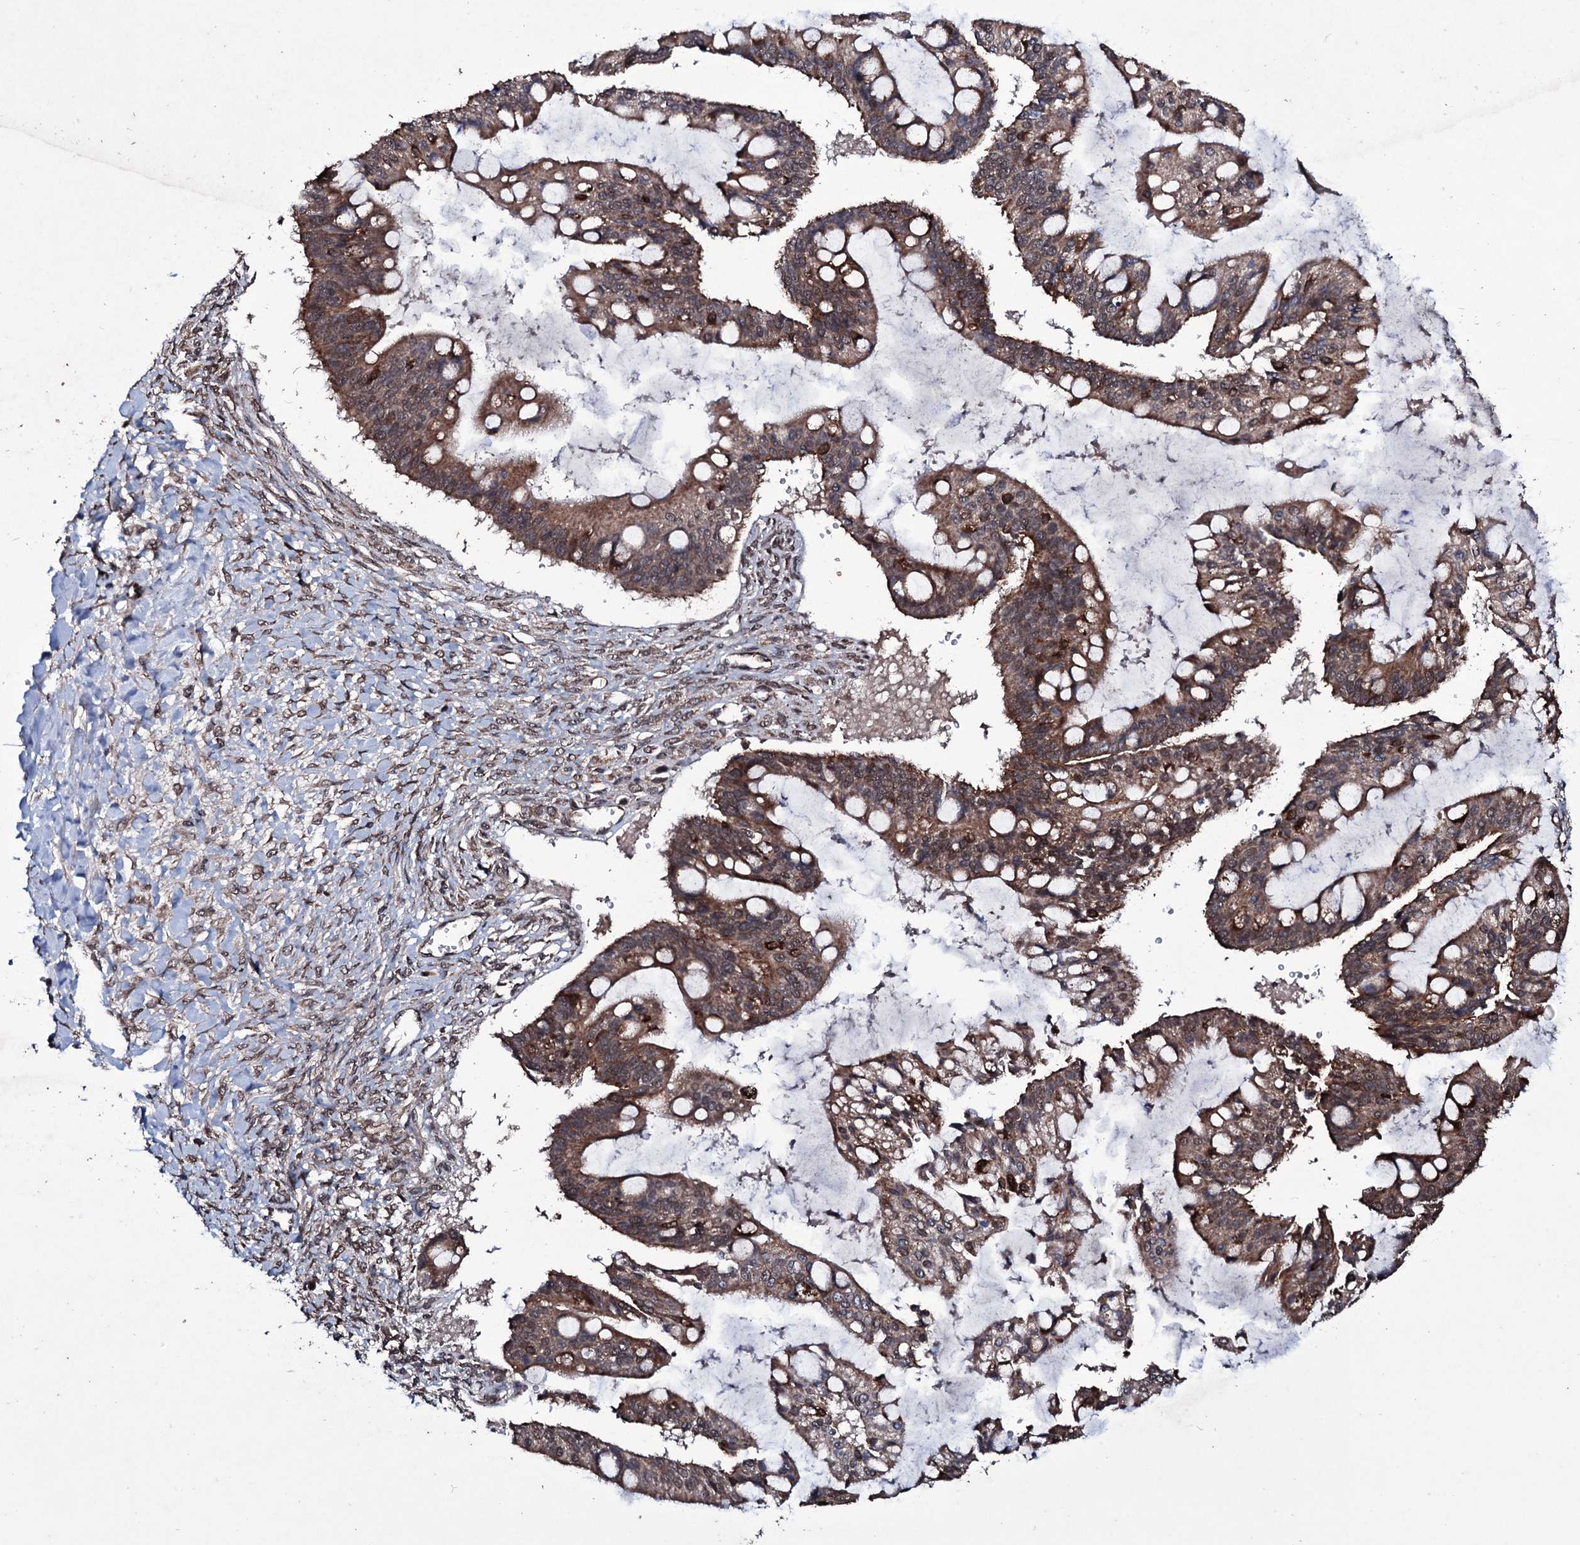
{"staining": {"intensity": "moderate", "quantity": ">75%", "location": "cytoplasmic/membranous"}, "tissue": "ovarian cancer", "cell_type": "Tumor cells", "image_type": "cancer", "snomed": [{"axis": "morphology", "description": "Cystadenocarcinoma, mucinous, NOS"}, {"axis": "topography", "description": "Ovary"}], "caption": "Immunohistochemistry (IHC) image of neoplastic tissue: human ovarian cancer (mucinous cystadenocarcinoma) stained using immunohistochemistry (IHC) reveals medium levels of moderate protein expression localized specifically in the cytoplasmic/membranous of tumor cells, appearing as a cytoplasmic/membranous brown color.", "gene": "MRPS31", "patient": {"sex": "female", "age": 73}}